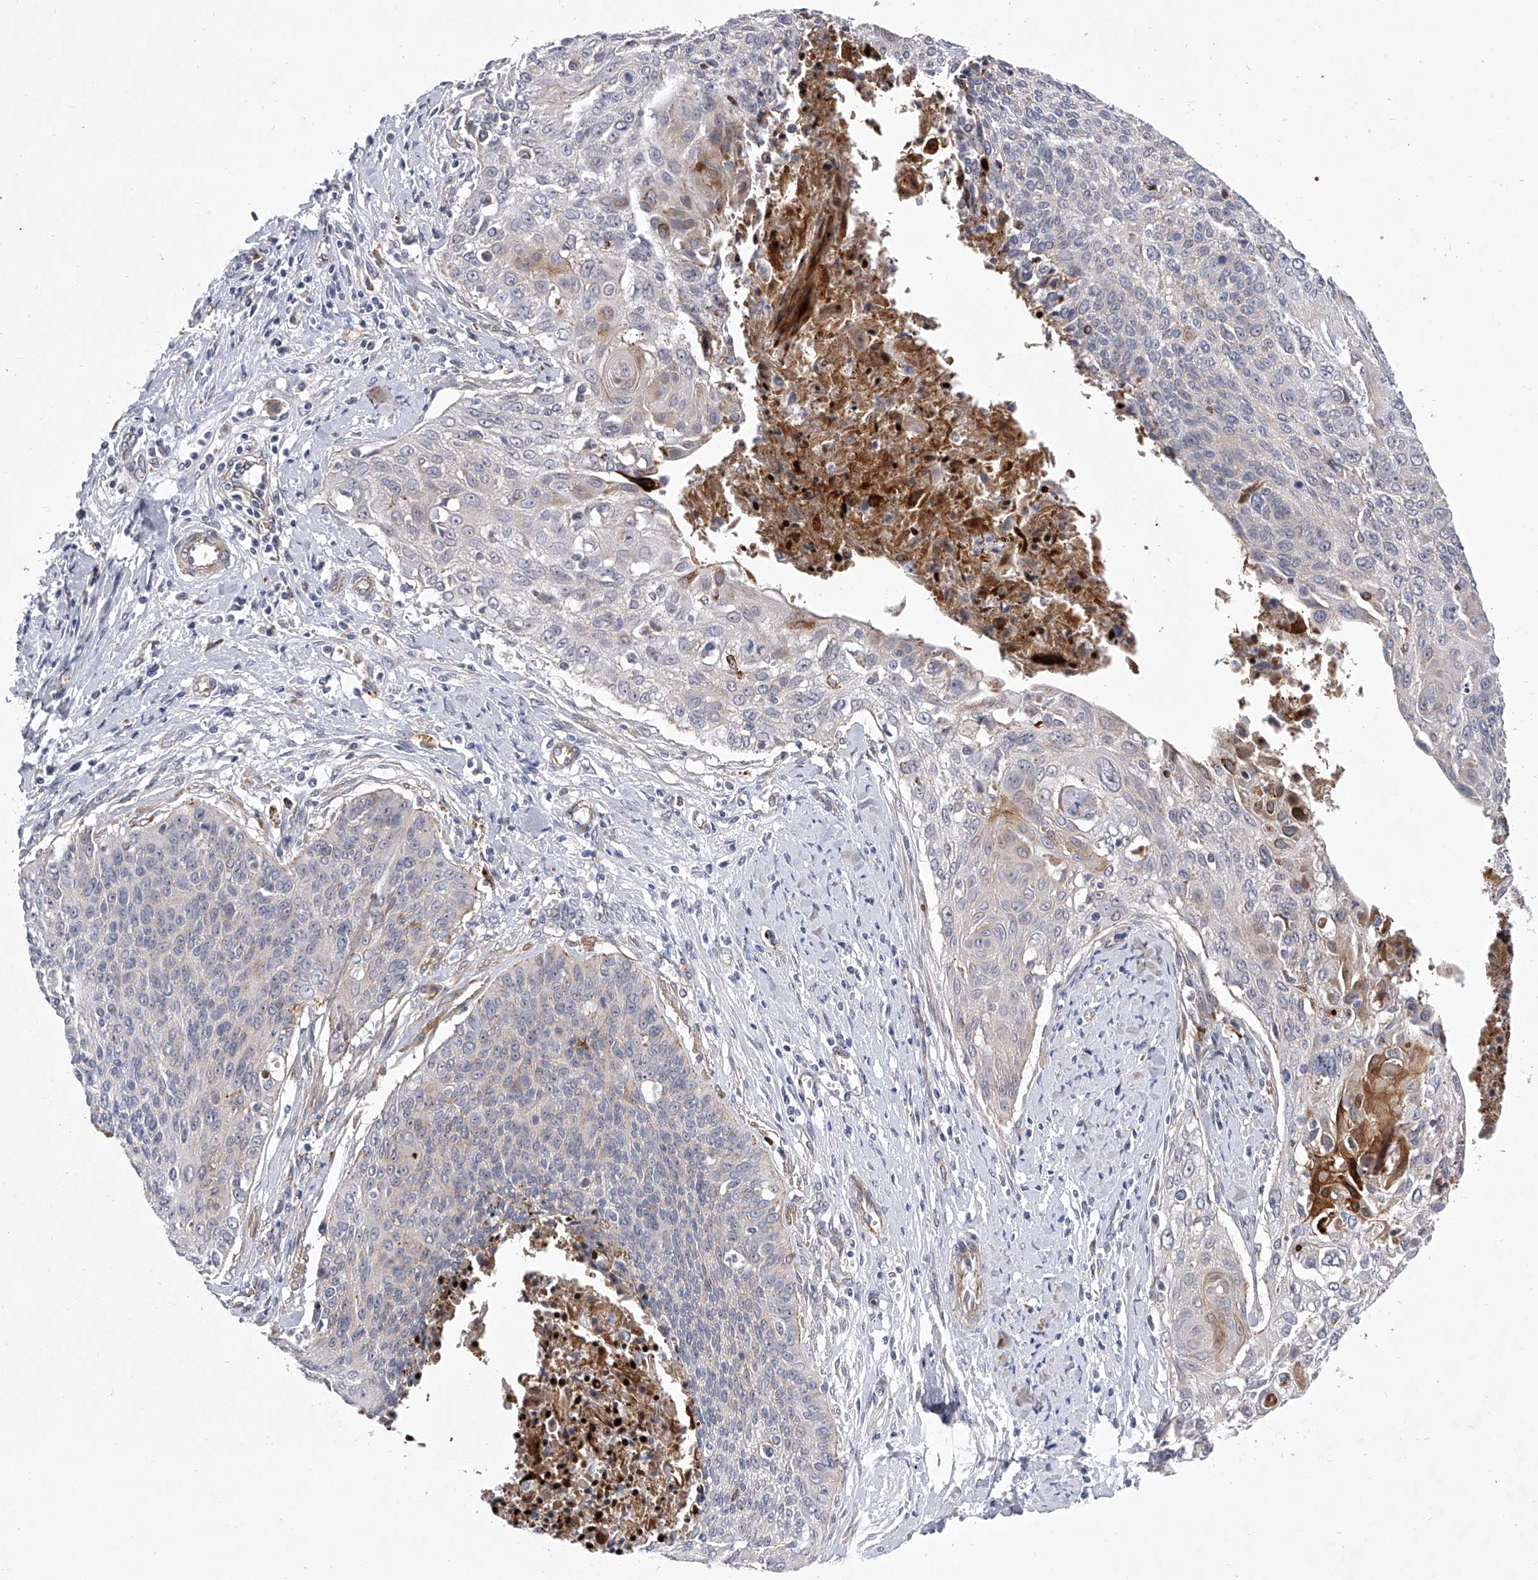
{"staining": {"intensity": "strong", "quantity": "<25%", "location": "cytoplasmic/membranous"}, "tissue": "cervical cancer", "cell_type": "Tumor cells", "image_type": "cancer", "snomed": [{"axis": "morphology", "description": "Squamous cell carcinoma, NOS"}, {"axis": "topography", "description": "Cervix"}], "caption": "Protein expression analysis of cervical squamous cell carcinoma reveals strong cytoplasmic/membranous positivity in about <25% of tumor cells.", "gene": "MINDY4", "patient": {"sex": "female", "age": 55}}